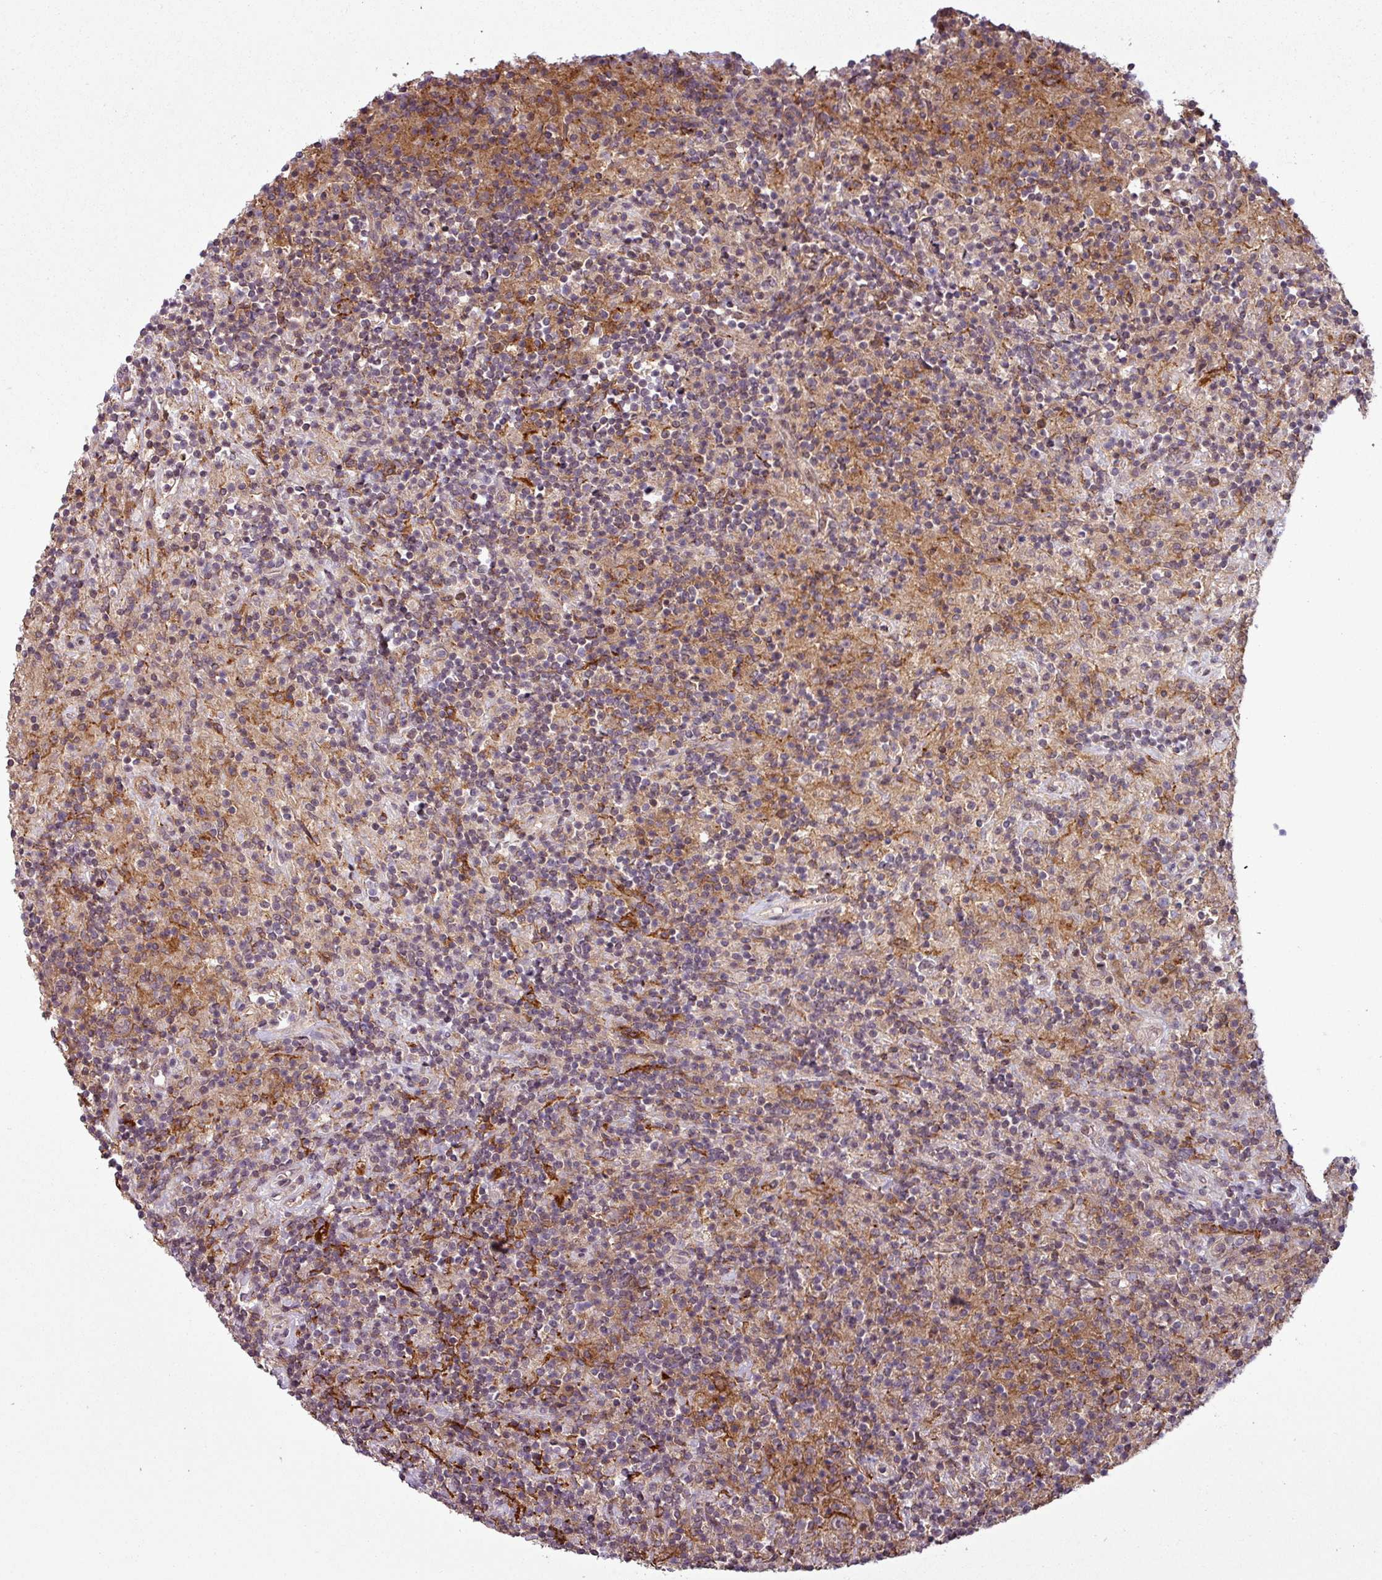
{"staining": {"intensity": "negative", "quantity": "none", "location": "none"}, "tissue": "lymphoma", "cell_type": "Tumor cells", "image_type": "cancer", "snomed": [{"axis": "morphology", "description": "Hodgkin's disease, NOS"}, {"axis": "topography", "description": "Lymph node"}], "caption": "Tumor cells show no significant protein positivity in lymphoma.", "gene": "ZC2HC1C", "patient": {"sex": "male", "age": 70}}